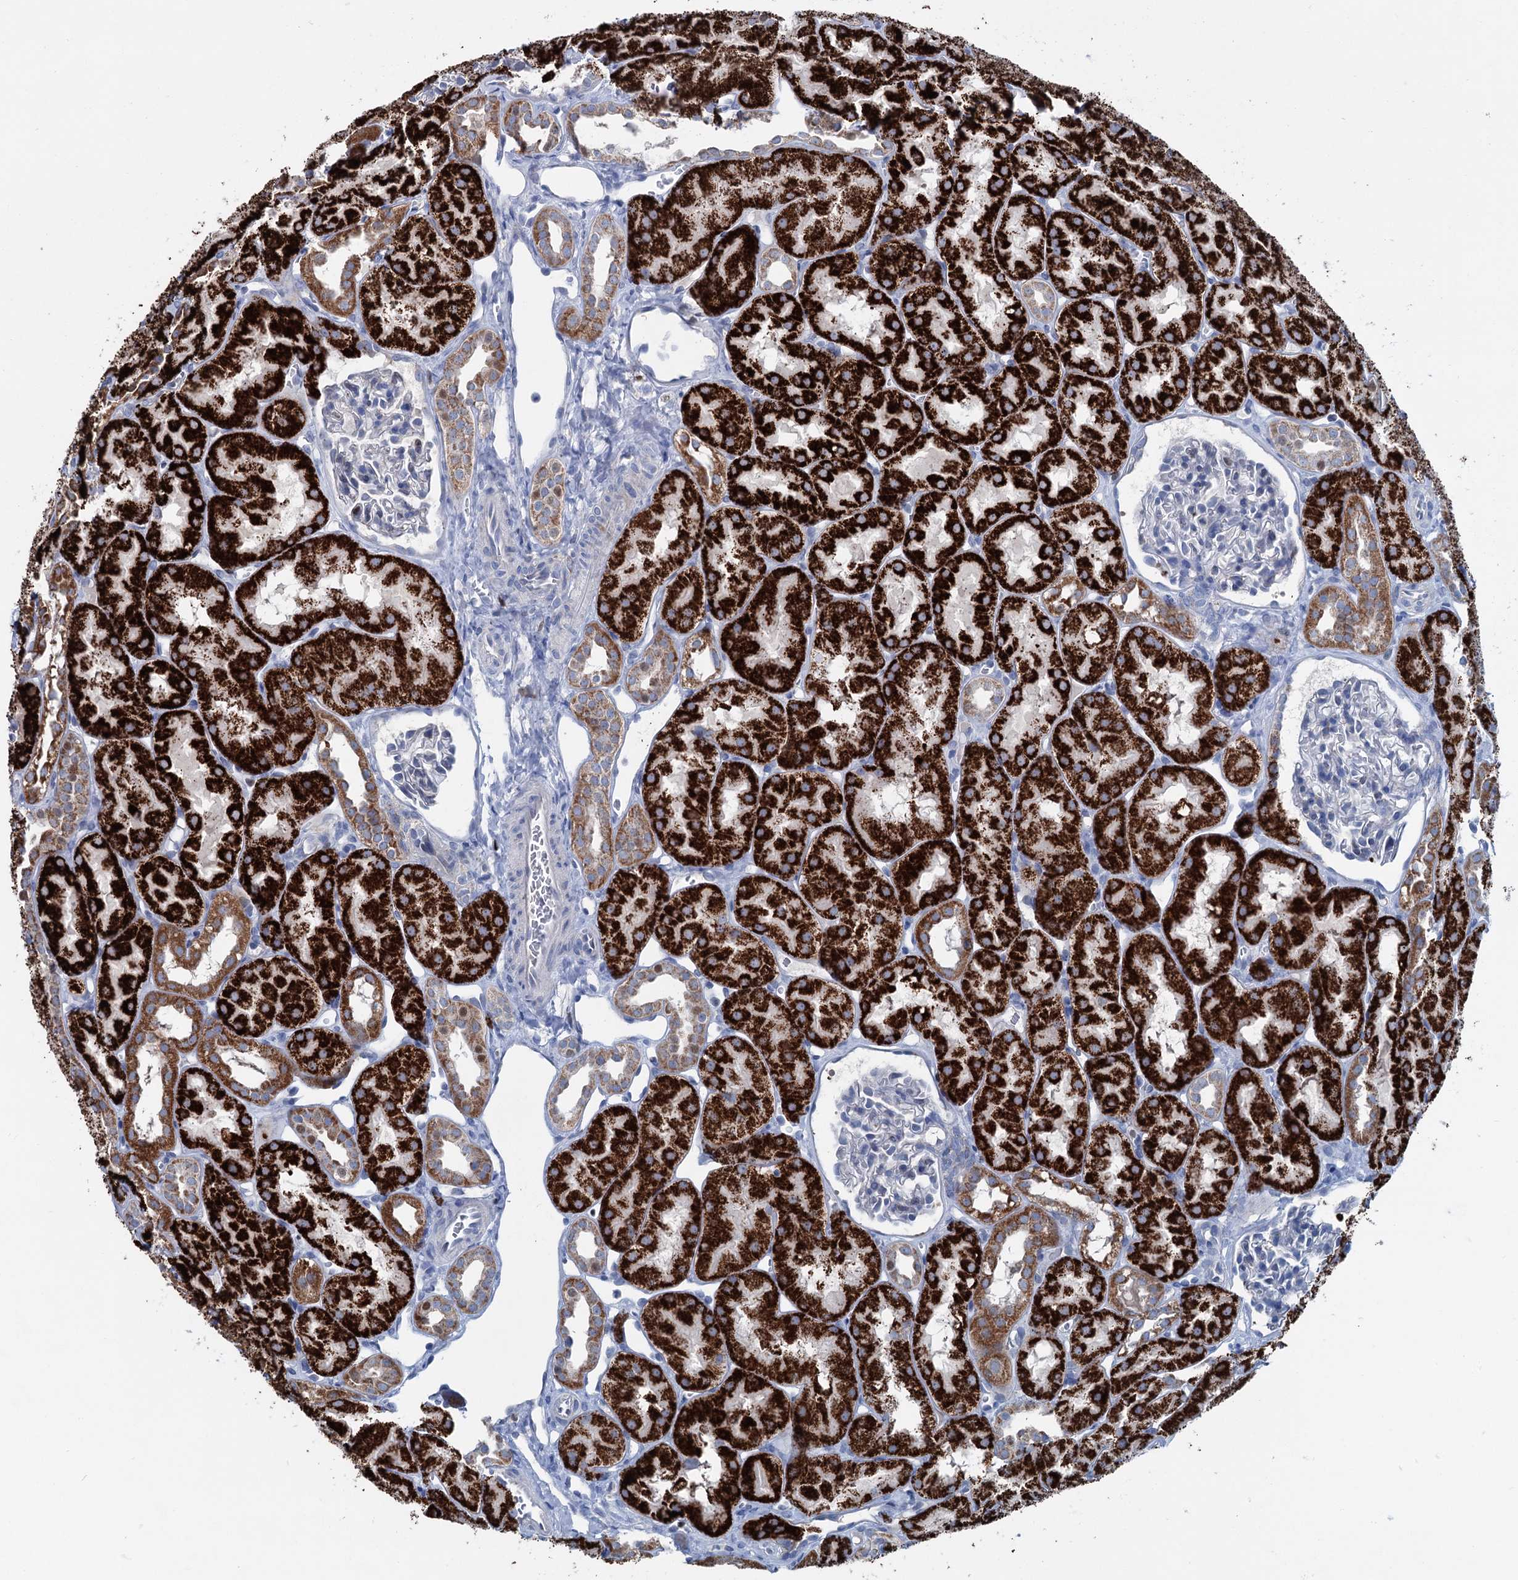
{"staining": {"intensity": "negative", "quantity": "none", "location": "none"}, "tissue": "kidney", "cell_type": "Cells in glomeruli", "image_type": "normal", "snomed": [{"axis": "morphology", "description": "Normal tissue, NOS"}, {"axis": "topography", "description": "Kidney"}, {"axis": "topography", "description": "Urinary bladder"}], "caption": "Cells in glomeruli show no significant protein positivity in unremarkable kidney.", "gene": "ELP4", "patient": {"sex": "male", "age": 16}}